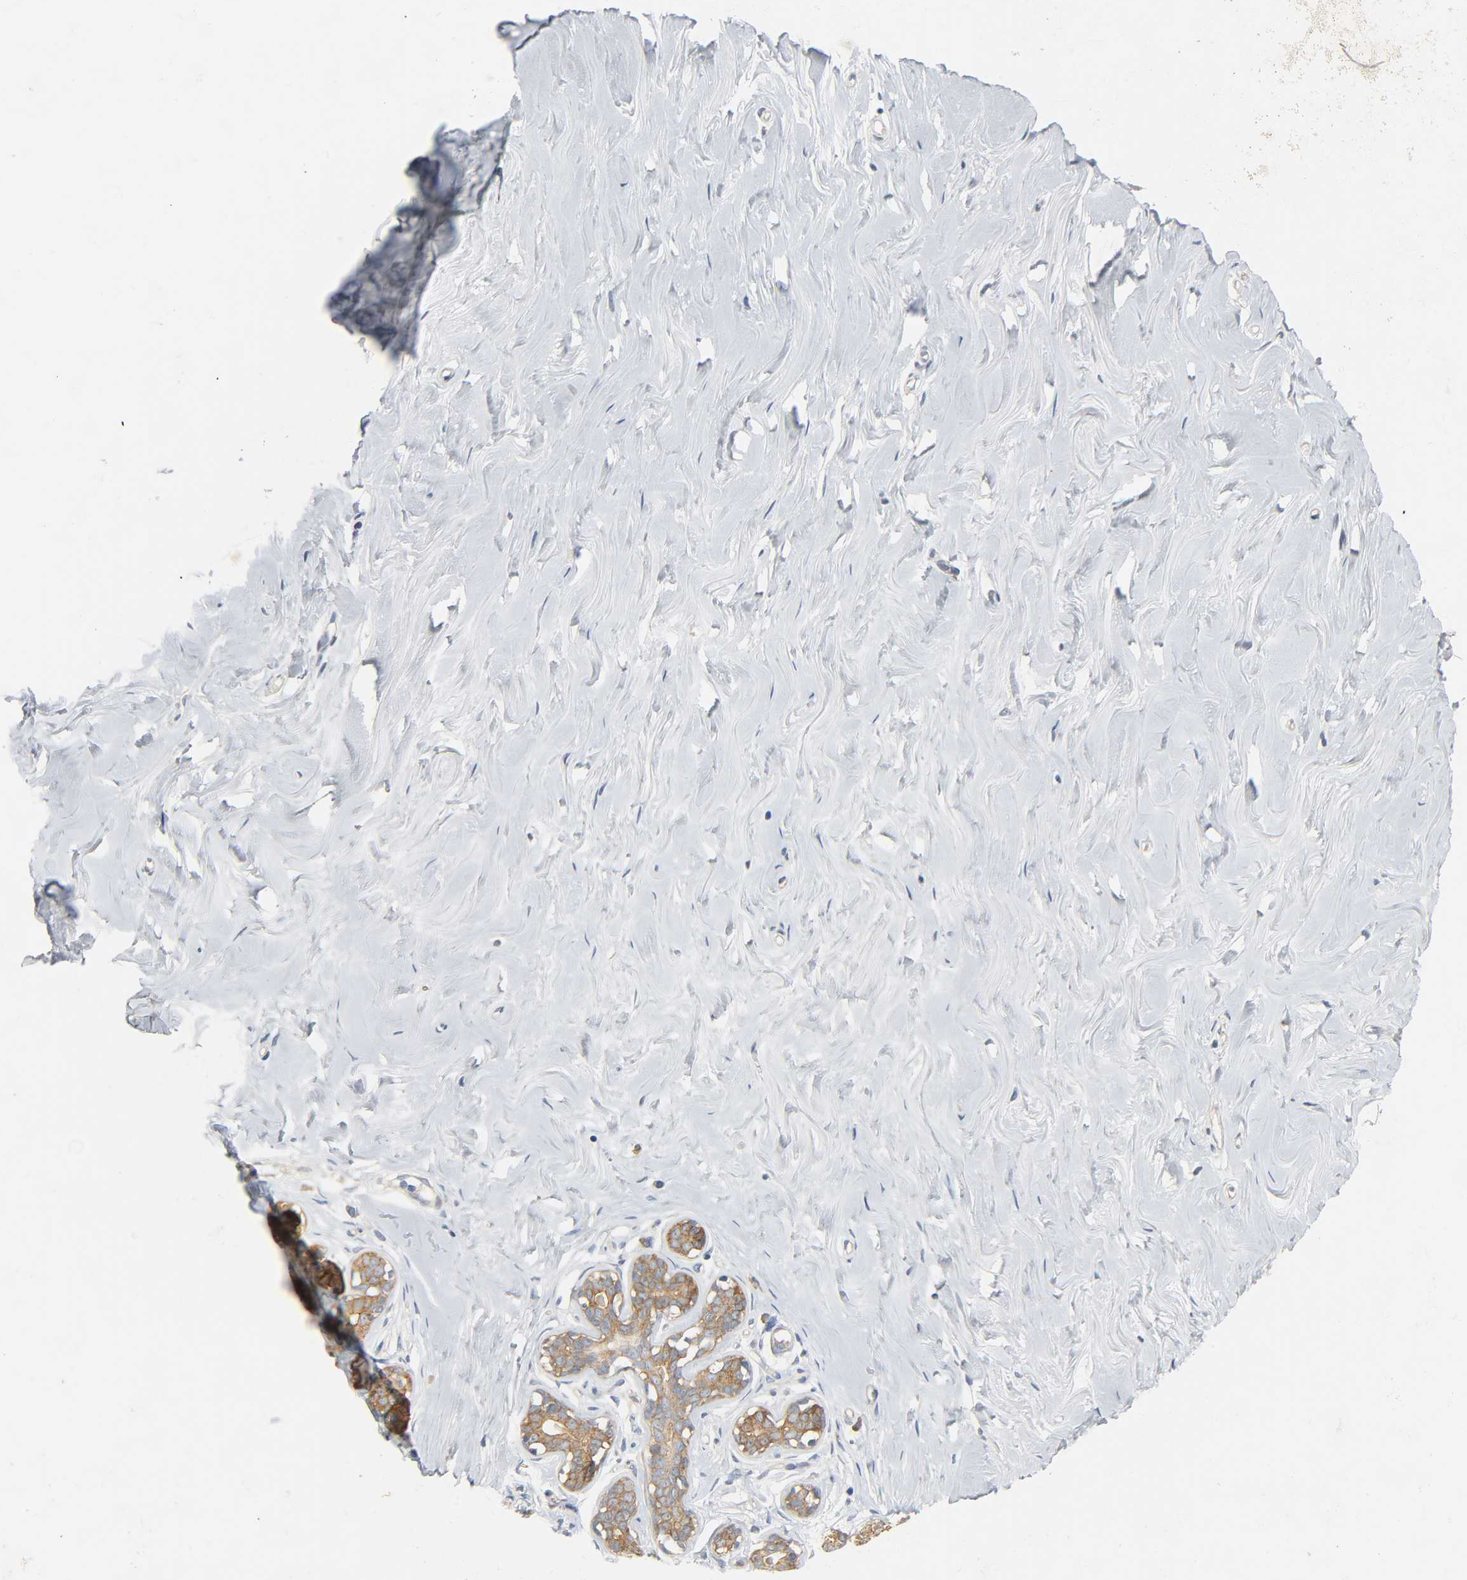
{"staining": {"intensity": "negative", "quantity": "none", "location": "none"}, "tissue": "breast", "cell_type": "Adipocytes", "image_type": "normal", "snomed": [{"axis": "morphology", "description": "Normal tissue, NOS"}, {"axis": "topography", "description": "Breast"}], "caption": "Immunohistochemical staining of benign human breast reveals no significant staining in adipocytes.", "gene": "ARPC1A", "patient": {"sex": "female", "age": 23}}